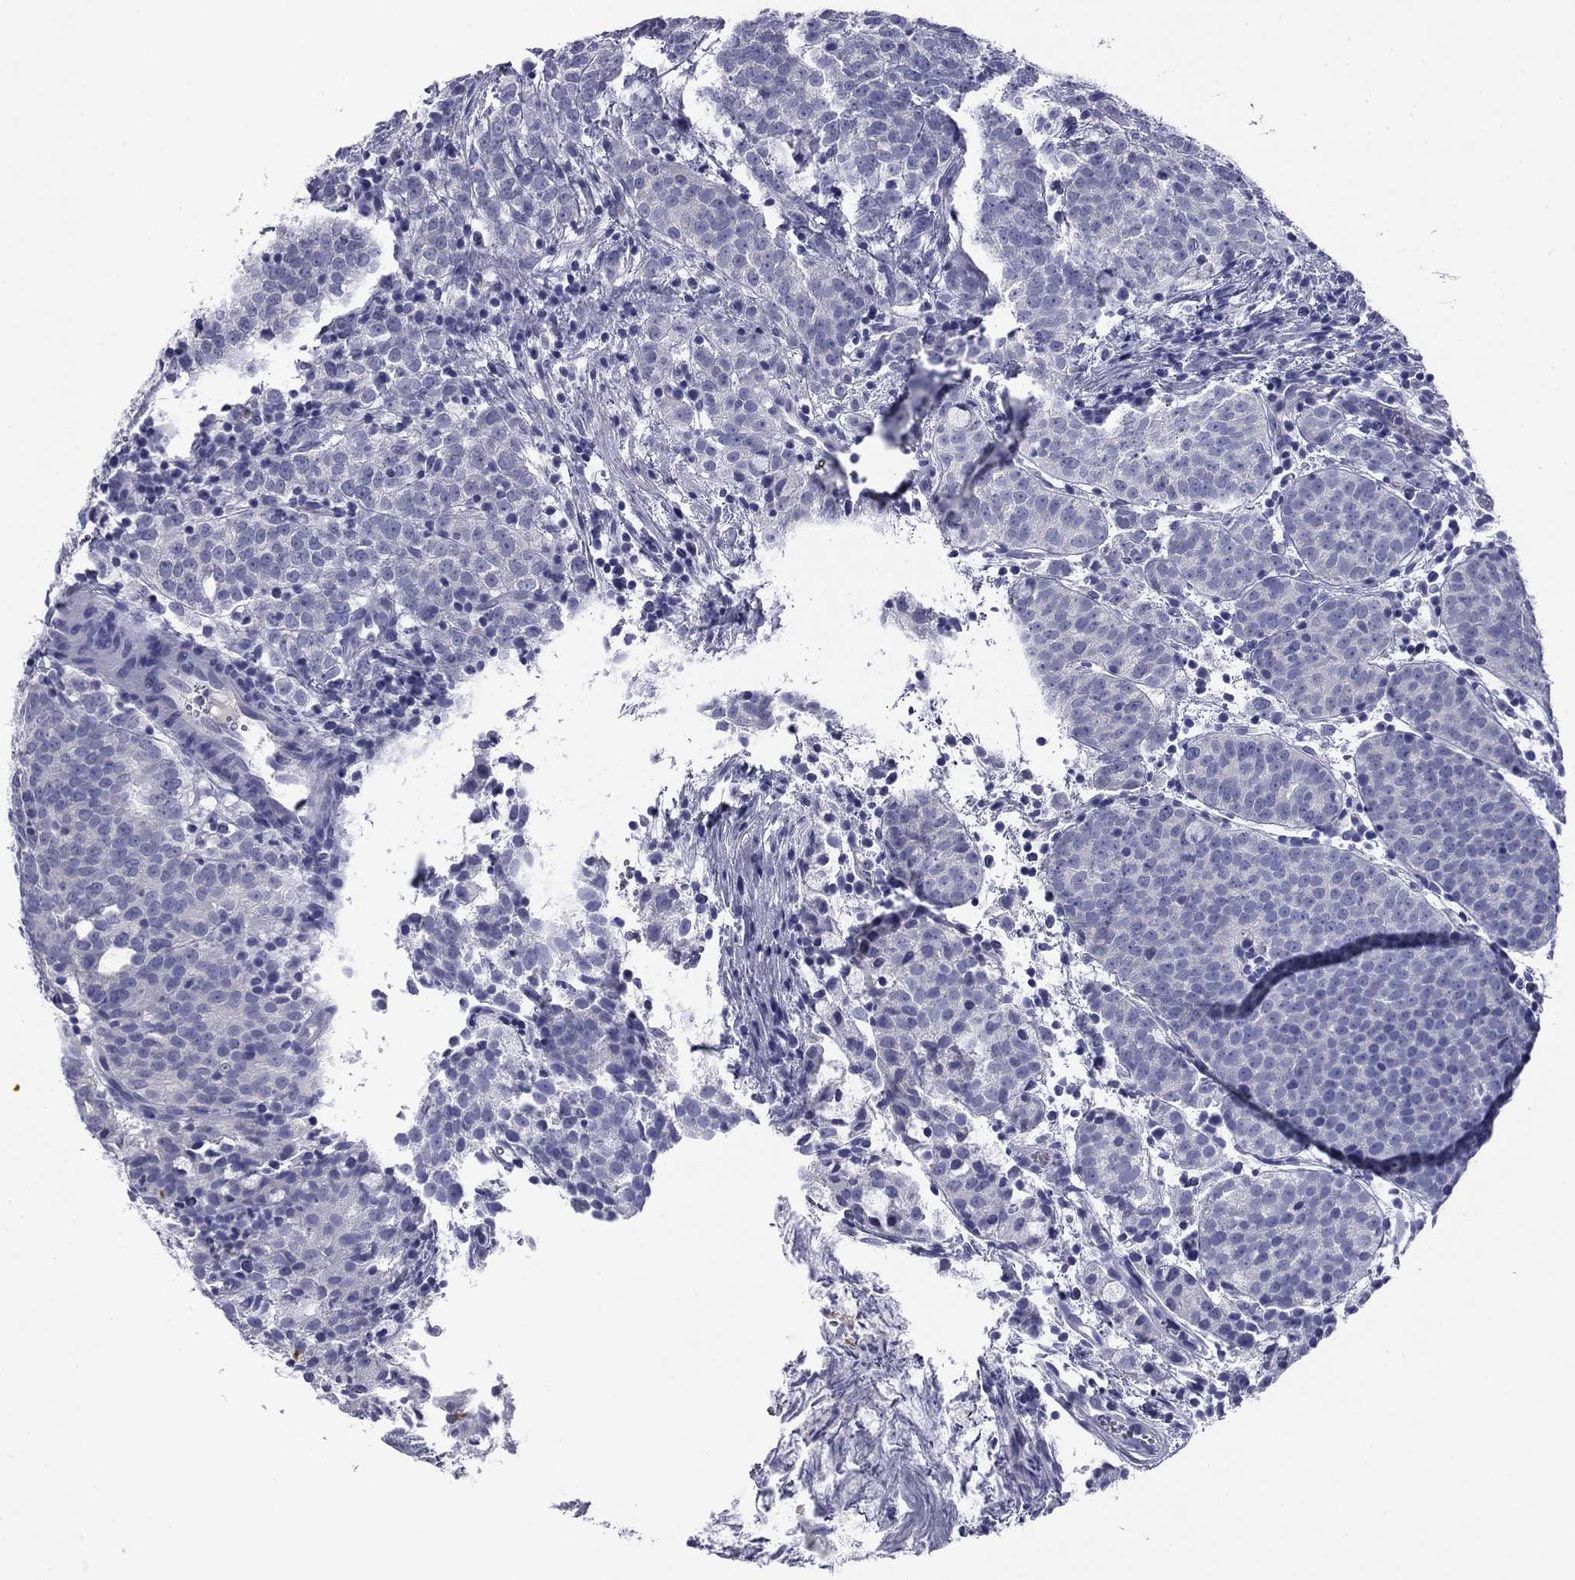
{"staining": {"intensity": "negative", "quantity": "none", "location": "none"}, "tissue": "prostate cancer", "cell_type": "Tumor cells", "image_type": "cancer", "snomed": [{"axis": "morphology", "description": "Adenocarcinoma, High grade"}, {"axis": "topography", "description": "Prostate"}], "caption": "Immunohistochemistry (IHC) photomicrograph of neoplastic tissue: prostate cancer (high-grade adenocarcinoma) stained with DAB reveals no significant protein positivity in tumor cells.", "gene": "ABCC2", "patient": {"sex": "male", "age": 53}}